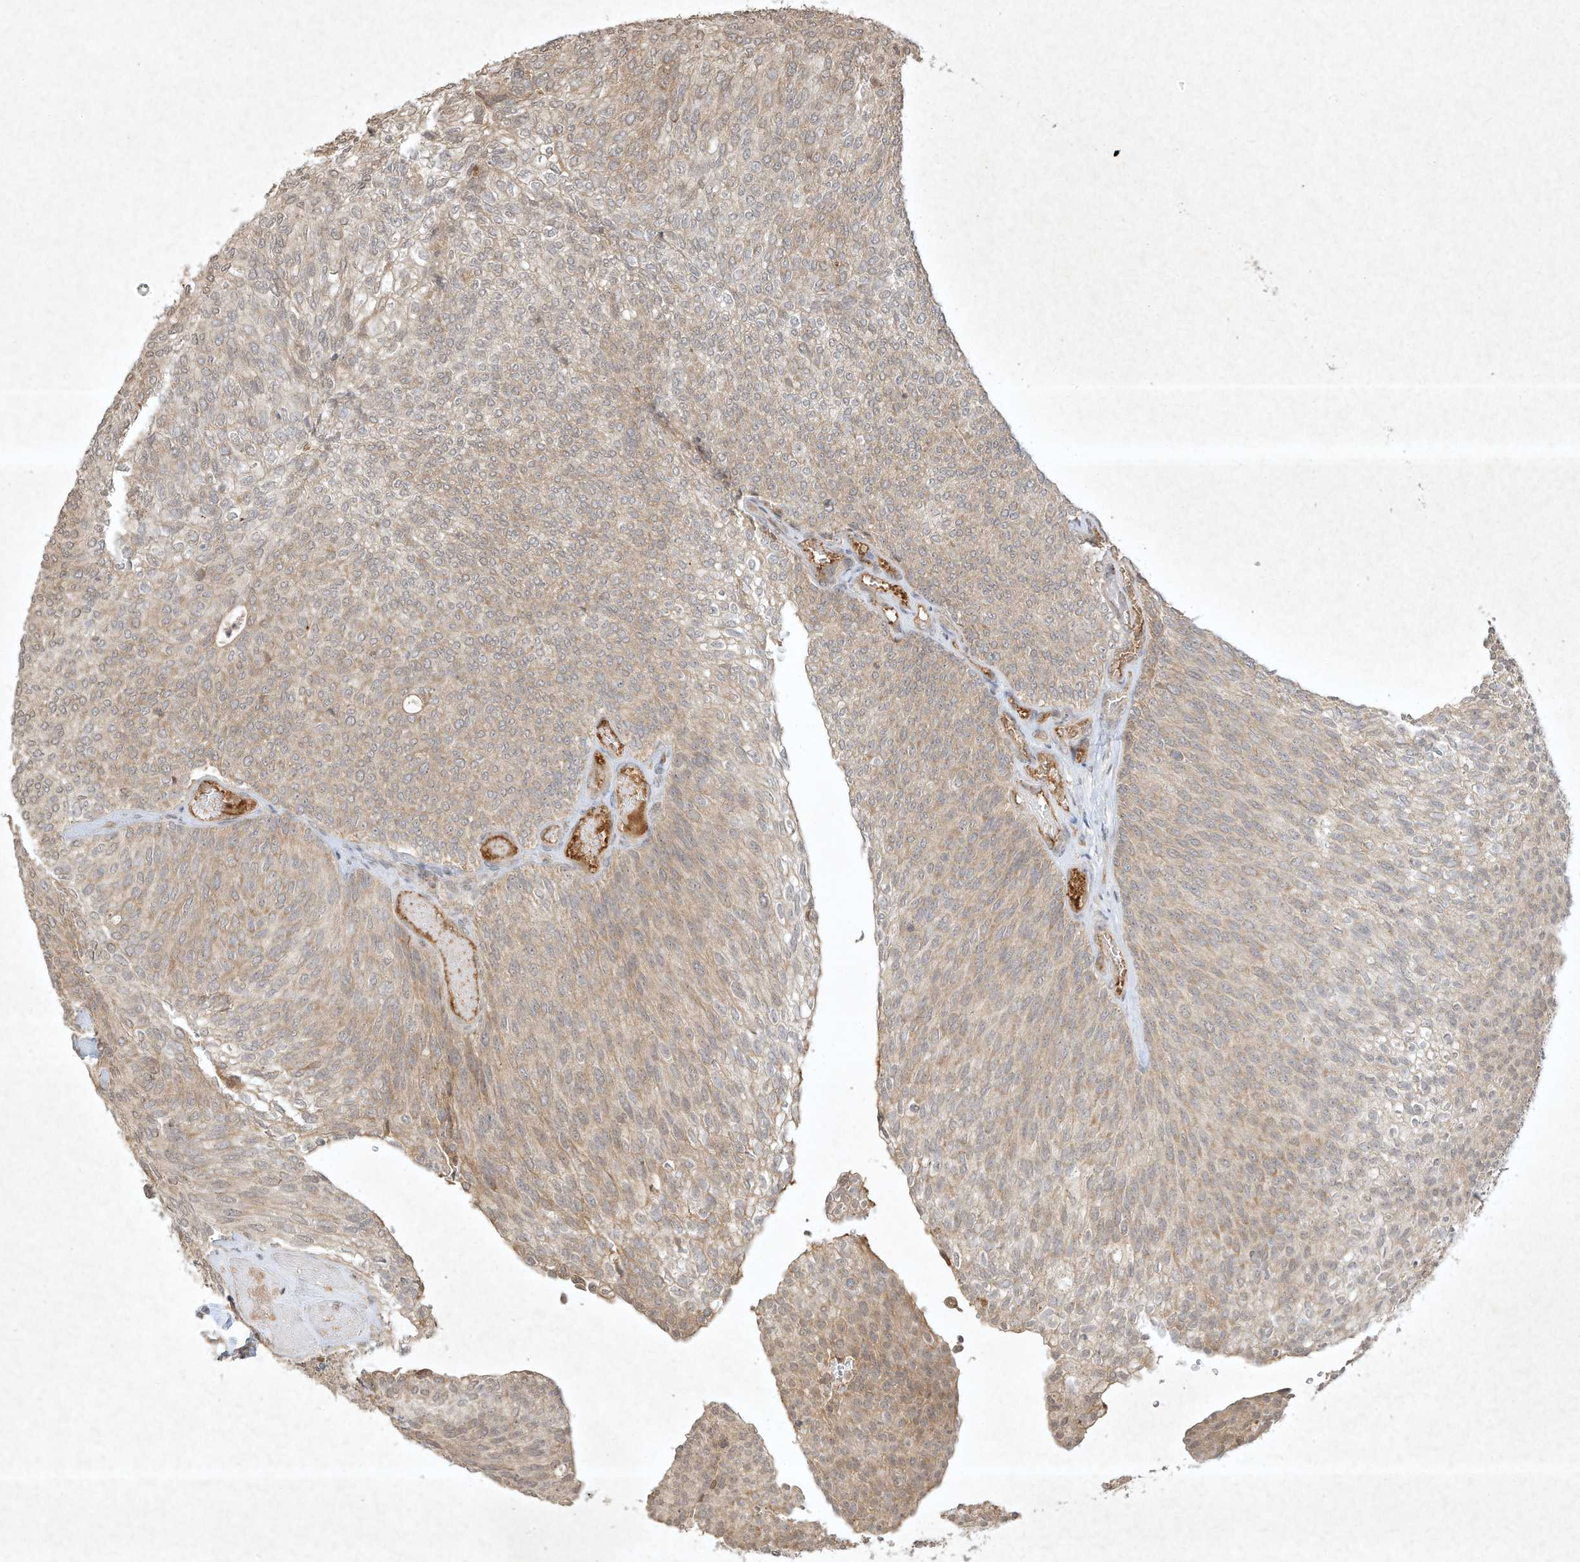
{"staining": {"intensity": "weak", "quantity": ">75%", "location": "cytoplasmic/membranous"}, "tissue": "urothelial cancer", "cell_type": "Tumor cells", "image_type": "cancer", "snomed": [{"axis": "morphology", "description": "Urothelial carcinoma, Low grade"}, {"axis": "topography", "description": "Urinary bladder"}], "caption": "Immunohistochemistry (IHC) of low-grade urothelial carcinoma displays low levels of weak cytoplasmic/membranous positivity in about >75% of tumor cells.", "gene": "BTRC", "patient": {"sex": "female", "age": 79}}